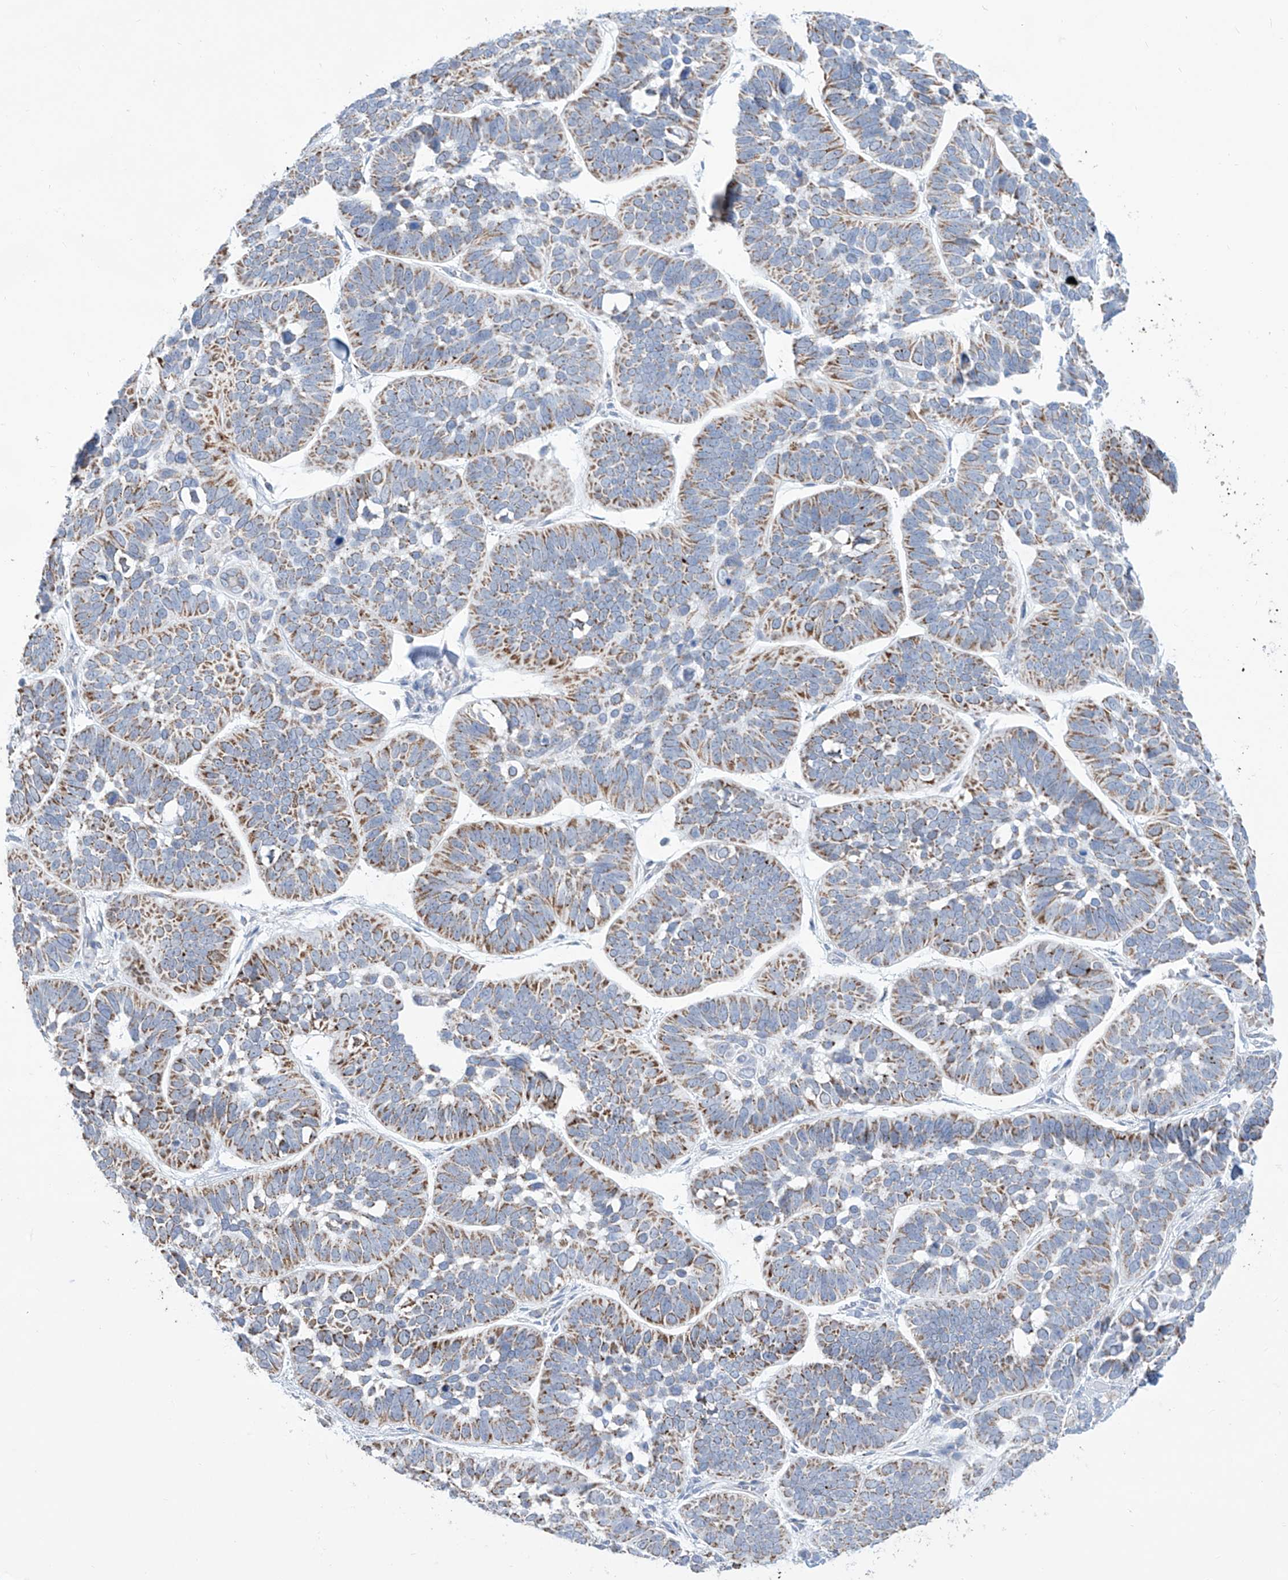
{"staining": {"intensity": "moderate", "quantity": "25%-75%", "location": "cytoplasmic/membranous"}, "tissue": "skin cancer", "cell_type": "Tumor cells", "image_type": "cancer", "snomed": [{"axis": "morphology", "description": "Basal cell carcinoma"}, {"axis": "topography", "description": "Skin"}], "caption": "Protein staining demonstrates moderate cytoplasmic/membranous expression in about 25%-75% of tumor cells in skin cancer (basal cell carcinoma). (Stains: DAB in brown, nuclei in blue, Microscopy: brightfield microscopy at high magnification).", "gene": "ALDH6A1", "patient": {"sex": "male", "age": 62}}